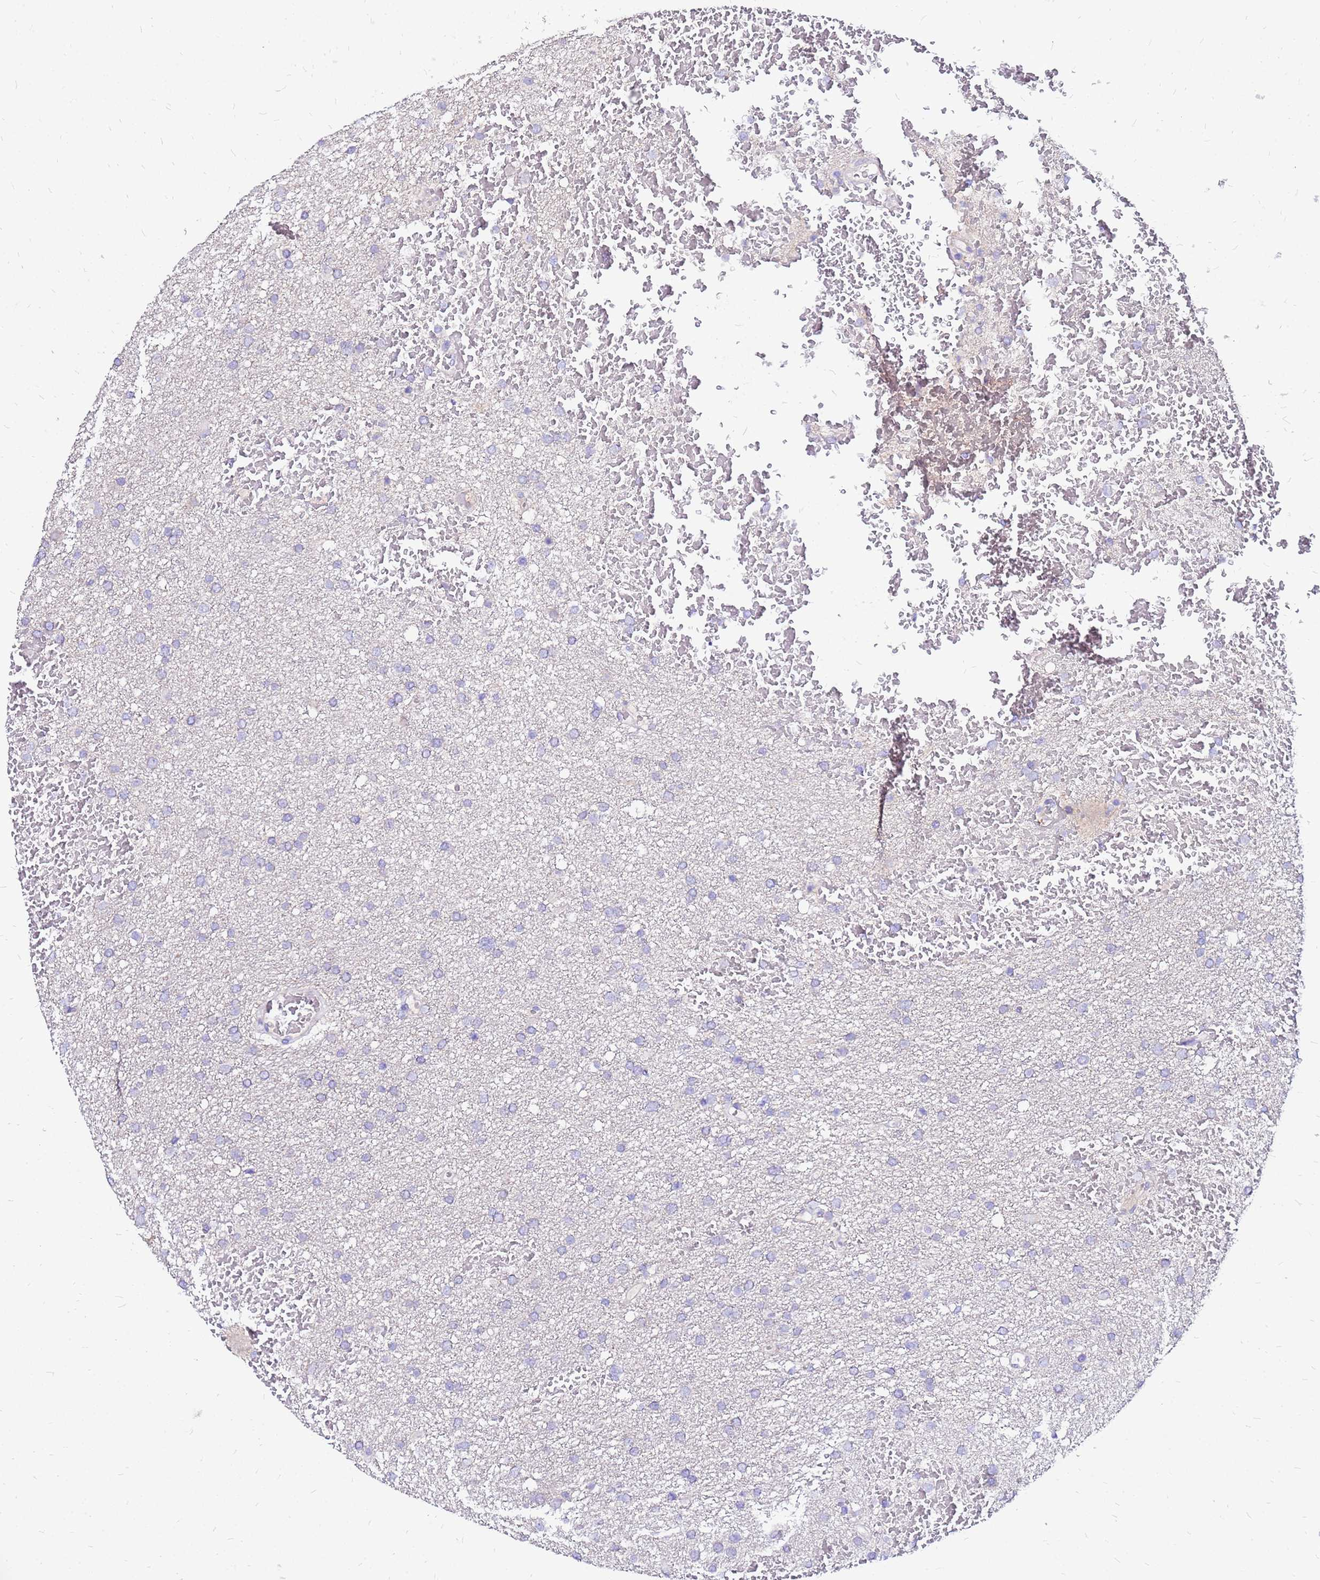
{"staining": {"intensity": "negative", "quantity": "none", "location": "none"}, "tissue": "glioma", "cell_type": "Tumor cells", "image_type": "cancer", "snomed": [{"axis": "morphology", "description": "Glioma, malignant, High grade"}, {"axis": "topography", "description": "Cerebral cortex"}], "caption": "IHC of malignant glioma (high-grade) exhibits no staining in tumor cells.", "gene": "ARHGEF5", "patient": {"sex": "female", "age": 36}}